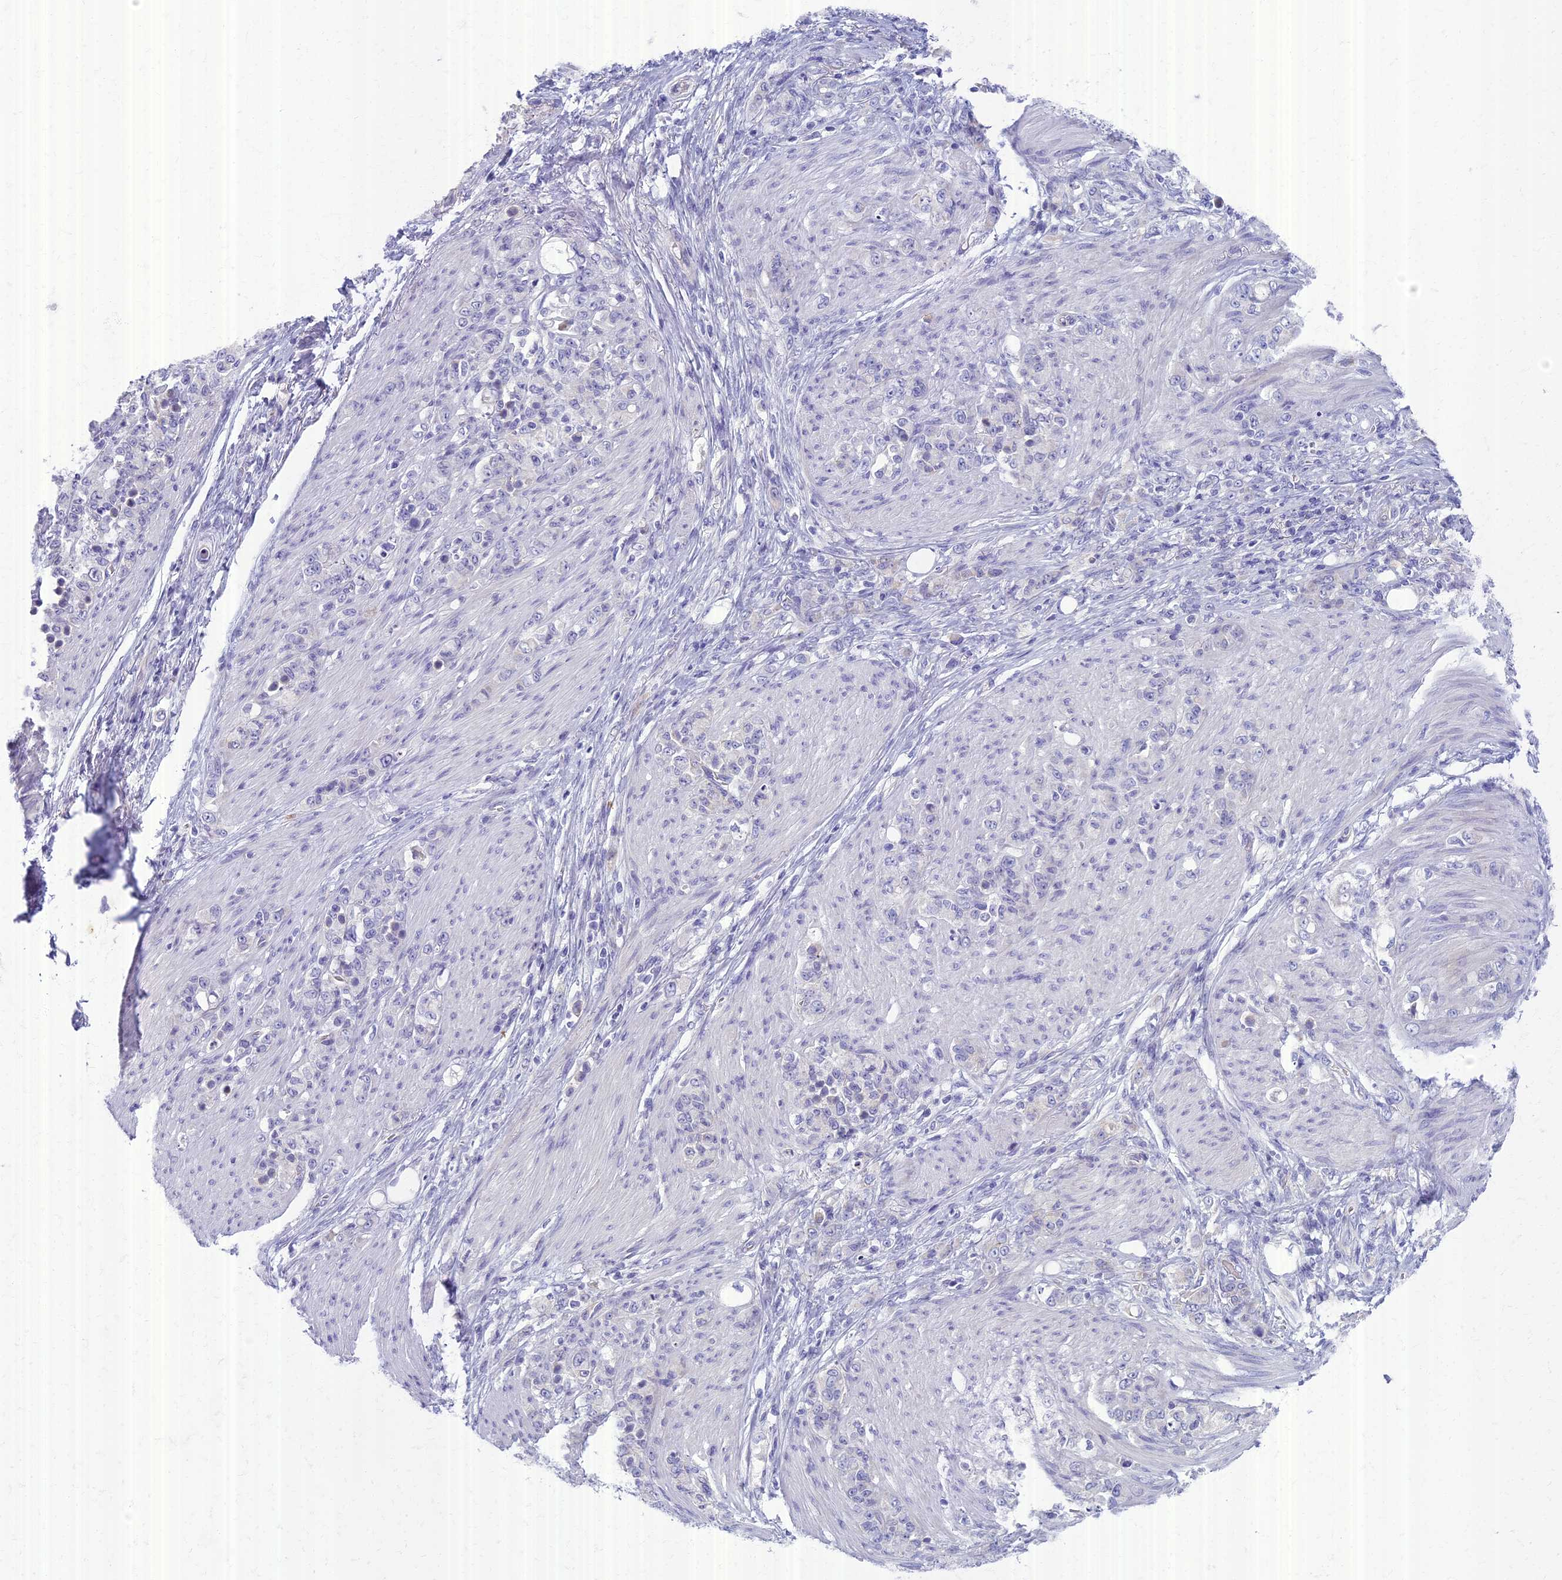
{"staining": {"intensity": "negative", "quantity": "none", "location": "none"}, "tissue": "stomach cancer", "cell_type": "Tumor cells", "image_type": "cancer", "snomed": [{"axis": "morphology", "description": "Adenocarcinoma, NOS"}, {"axis": "topography", "description": "Stomach"}], "caption": "This histopathology image is of adenocarcinoma (stomach) stained with immunohistochemistry (IHC) to label a protein in brown with the nuclei are counter-stained blue. There is no positivity in tumor cells.", "gene": "AP4E1", "patient": {"sex": "female", "age": 79}}